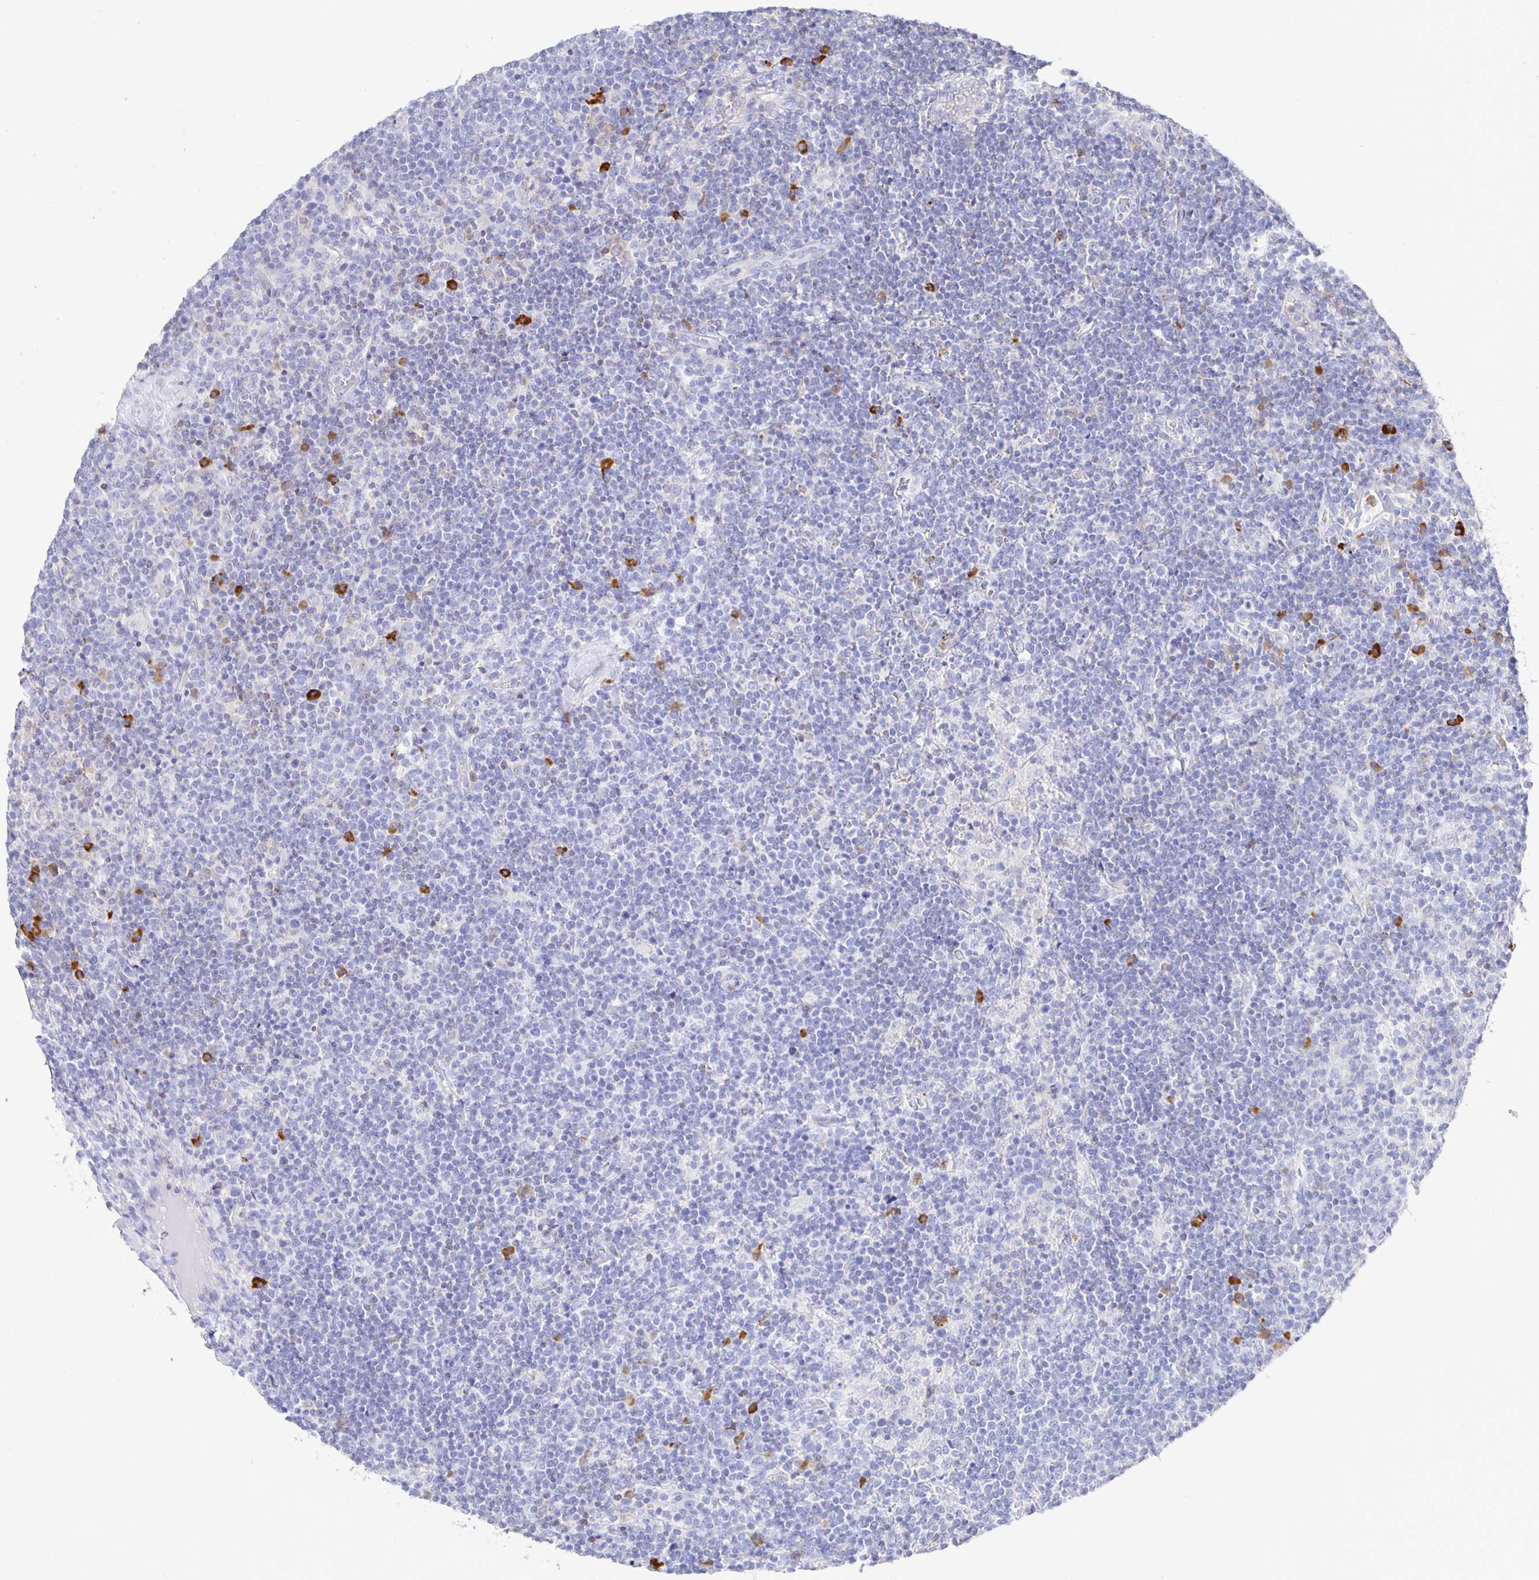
{"staining": {"intensity": "negative", "quantity": "none", "location": "none"}, "tissue": "lymphoma", "cell_type": "Tumor cells", "image_type": "cancer", "snomed": [{"axis": "morphology", "description": "Malignant lymphoma, non-Hodgkin's type, High grade"}, {"axis": "topography", "description": "Lymph node"}], "caption": "The histopathology image displays no staining of tumor cells in high-grade malignant lymphoma, non-Hodgkin's type.", "gene": "CXCR3", "patient": {"sex": "male", "age": 61}}